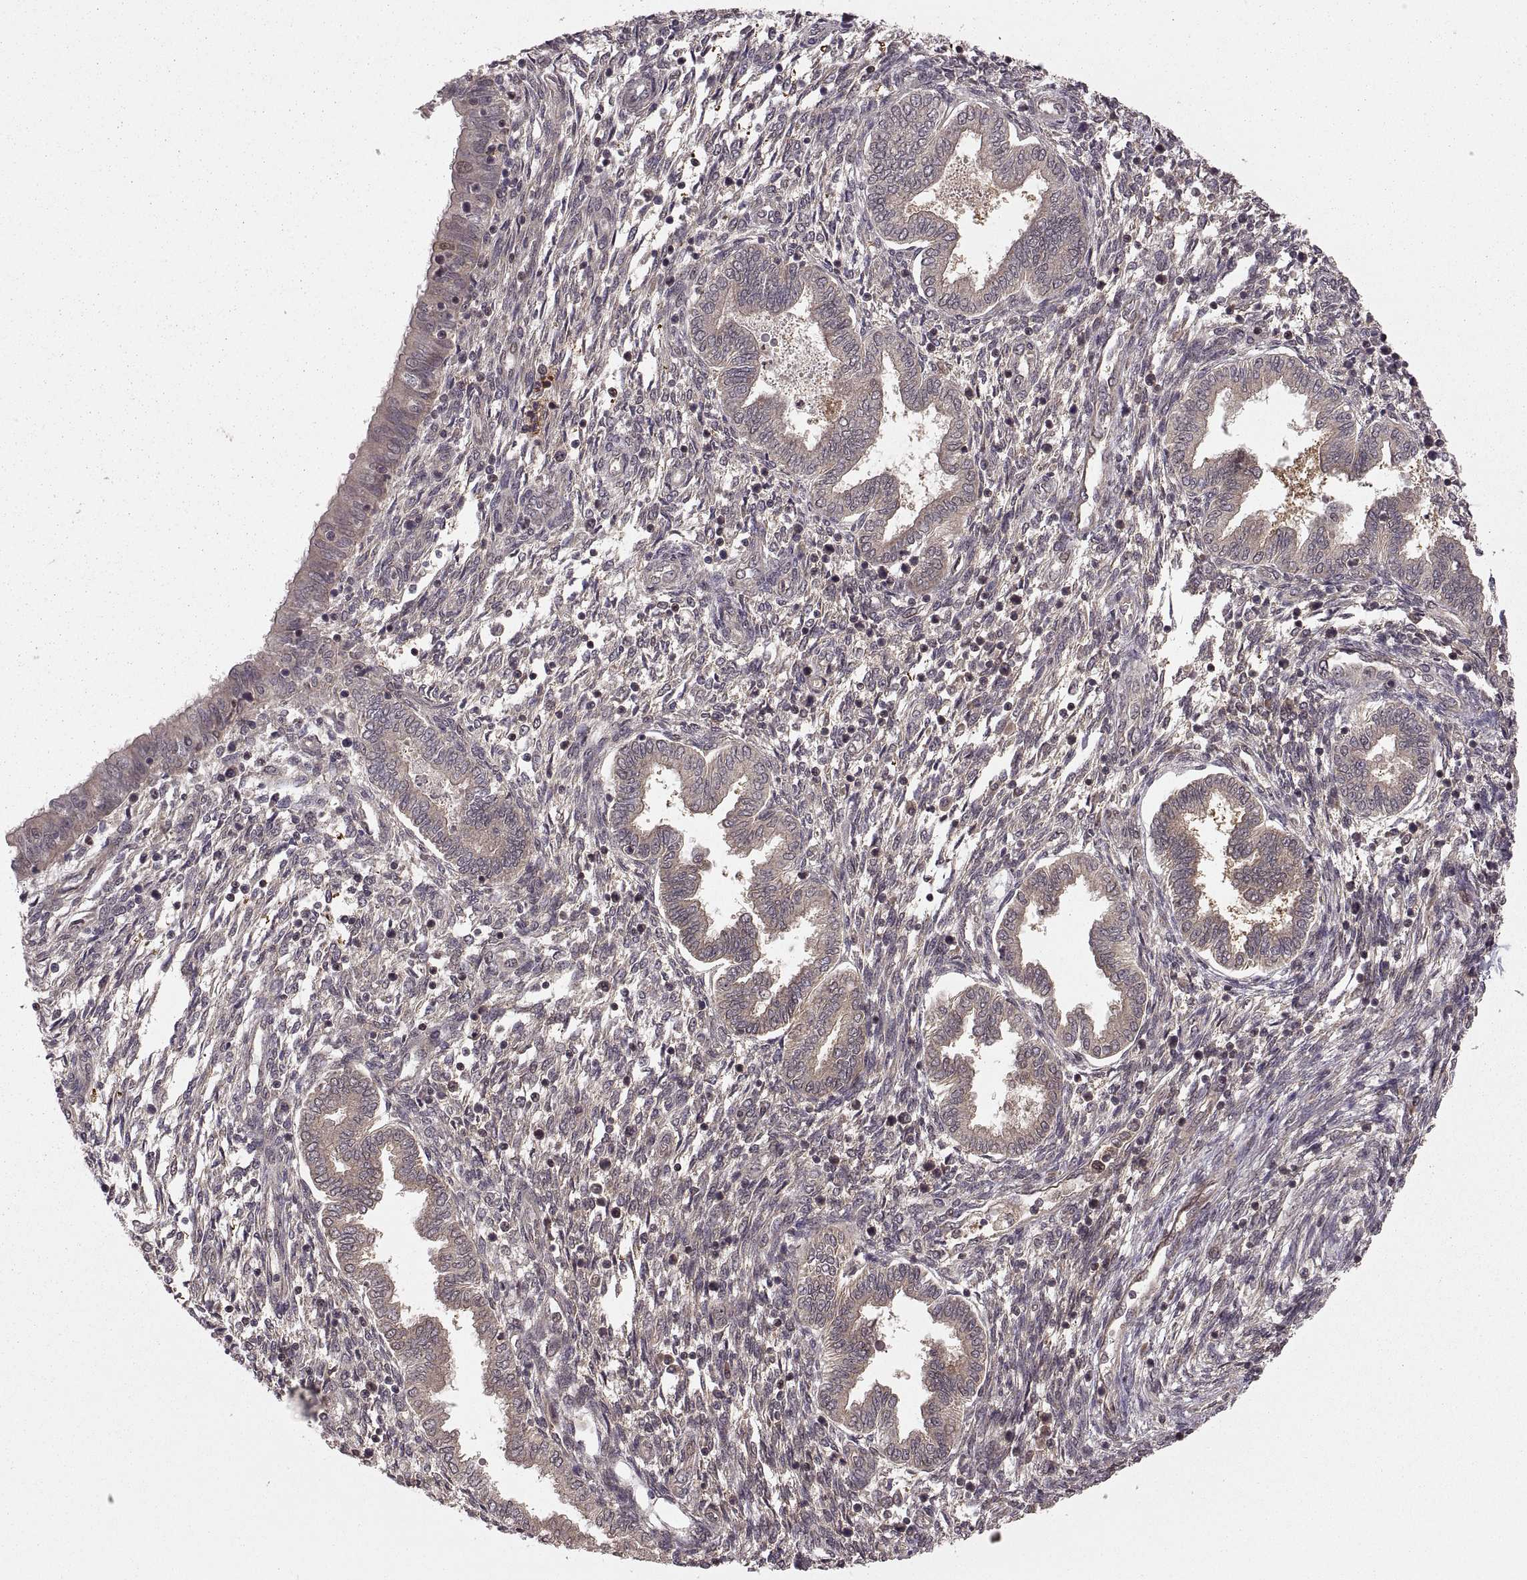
{"staining": {"intensity": "weak", "quantity": "<25%", "location": "cytoplasmic/membranous"}, "tissue": "endometrium", "cell_type": "Cells in endometrial stroma", "image_type": "normal", "snomed": [{"axis": "morphology", "description": "Normal tissue, NOS"}, {"axis": "topography", "description": "Endometrium"}], "caption": "DAB immunohistochemical staining of unremarkable human endometrium reveals no significant positivity in cells in endometrial stroma.", "gene": "DEDD", "patient": {"sex": "female", "age": 42}}